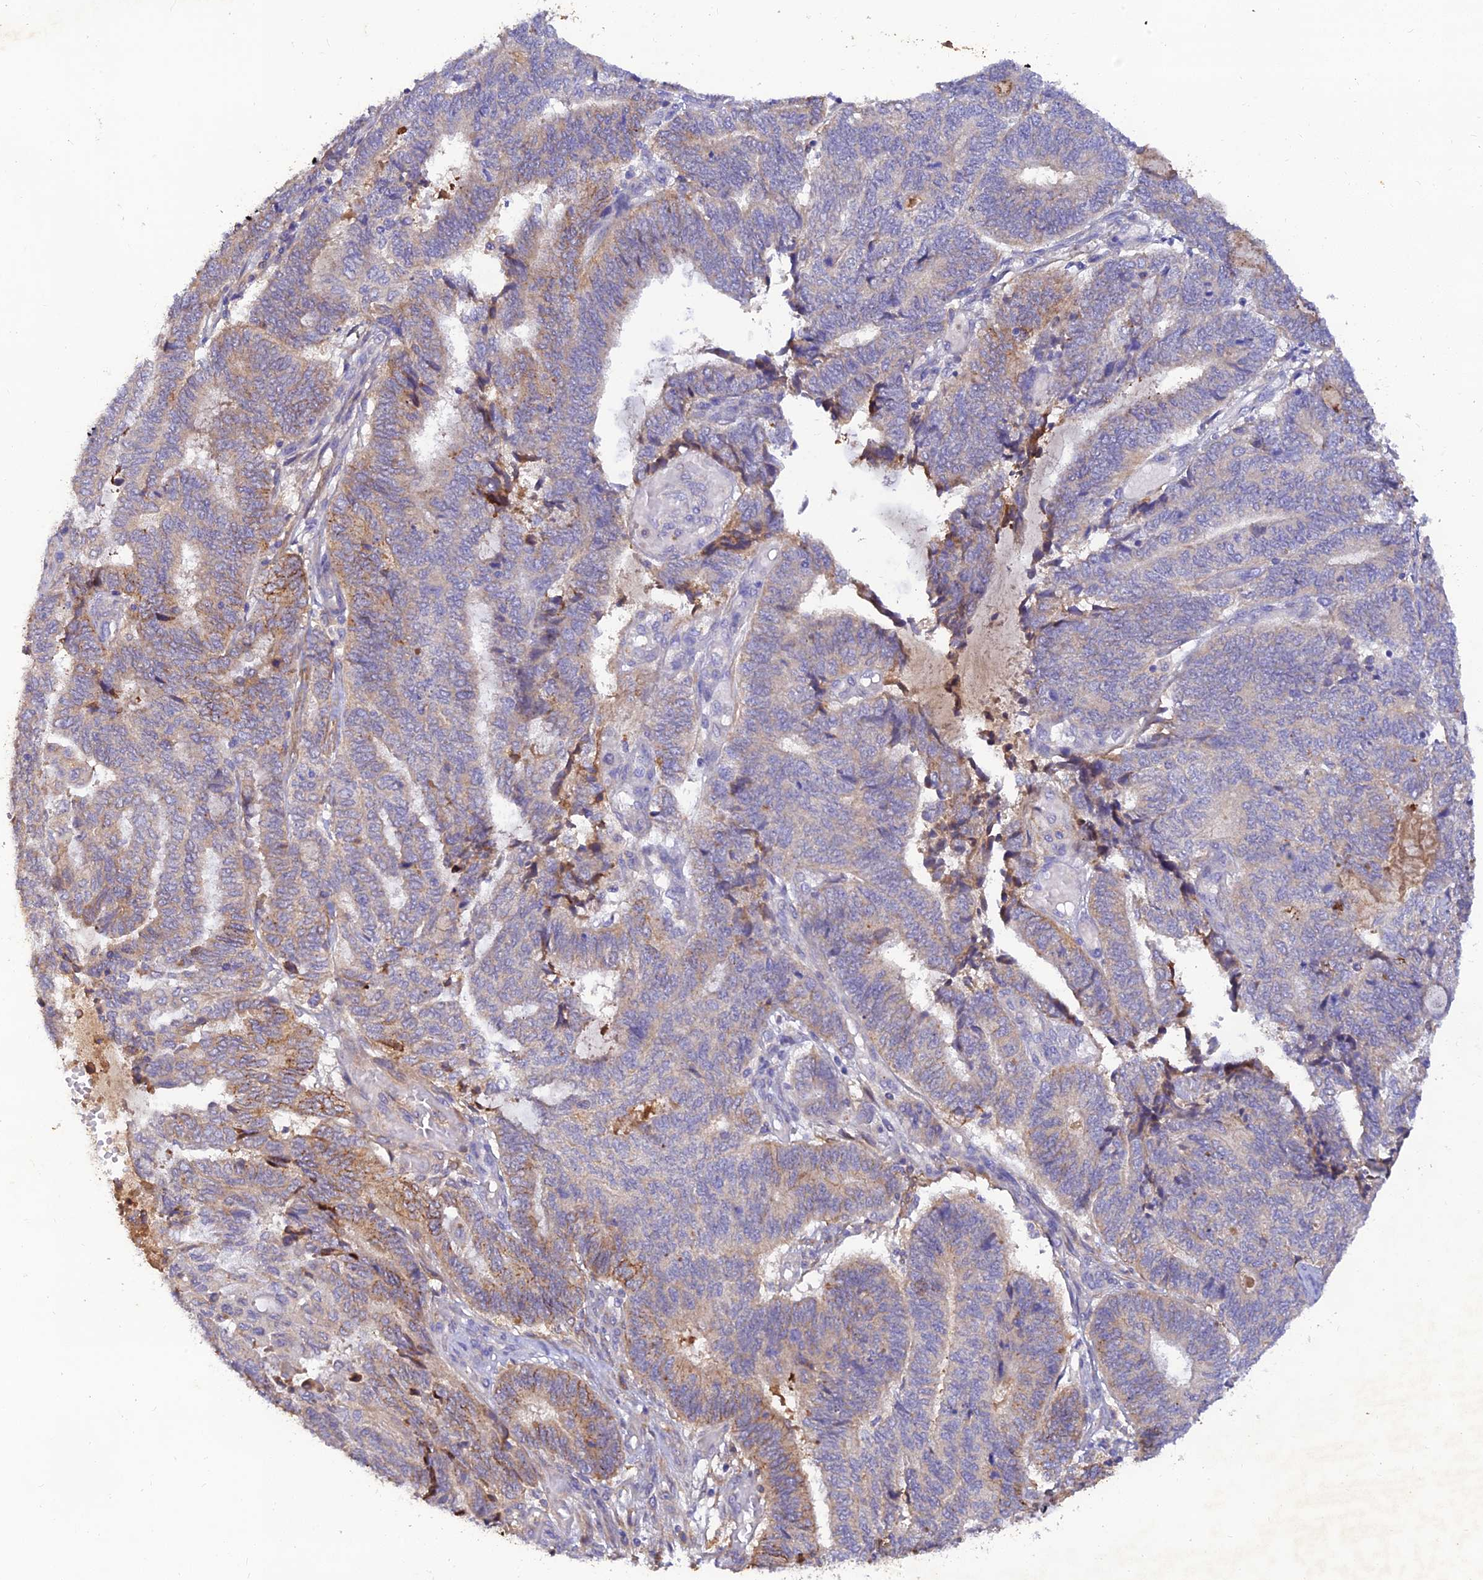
{"staining": {"intensity": "moderate", "quantity": "<25%", "location": "cytoplasmic/membranous"}, "tissue": "endometrial cancer", "cell_type": "Tumor cells", "image_type": "cancer", "snomed": [{"axis": "morphology", "description": "Adenocarcinoma, NOS"}, {"axis": "topography", "description": "Uterus"}, {"axis": "topography", "description": "Endometrium"}], "caption": "High-power microscopy captured an IHC image of endometrial adenocarcinoma, revealing moderate cytoplasmic/membranous positivity in approximately <25% of tumor cells.", "gene": "ACSM5", "patient": {"sex": "female", "age": 70}}